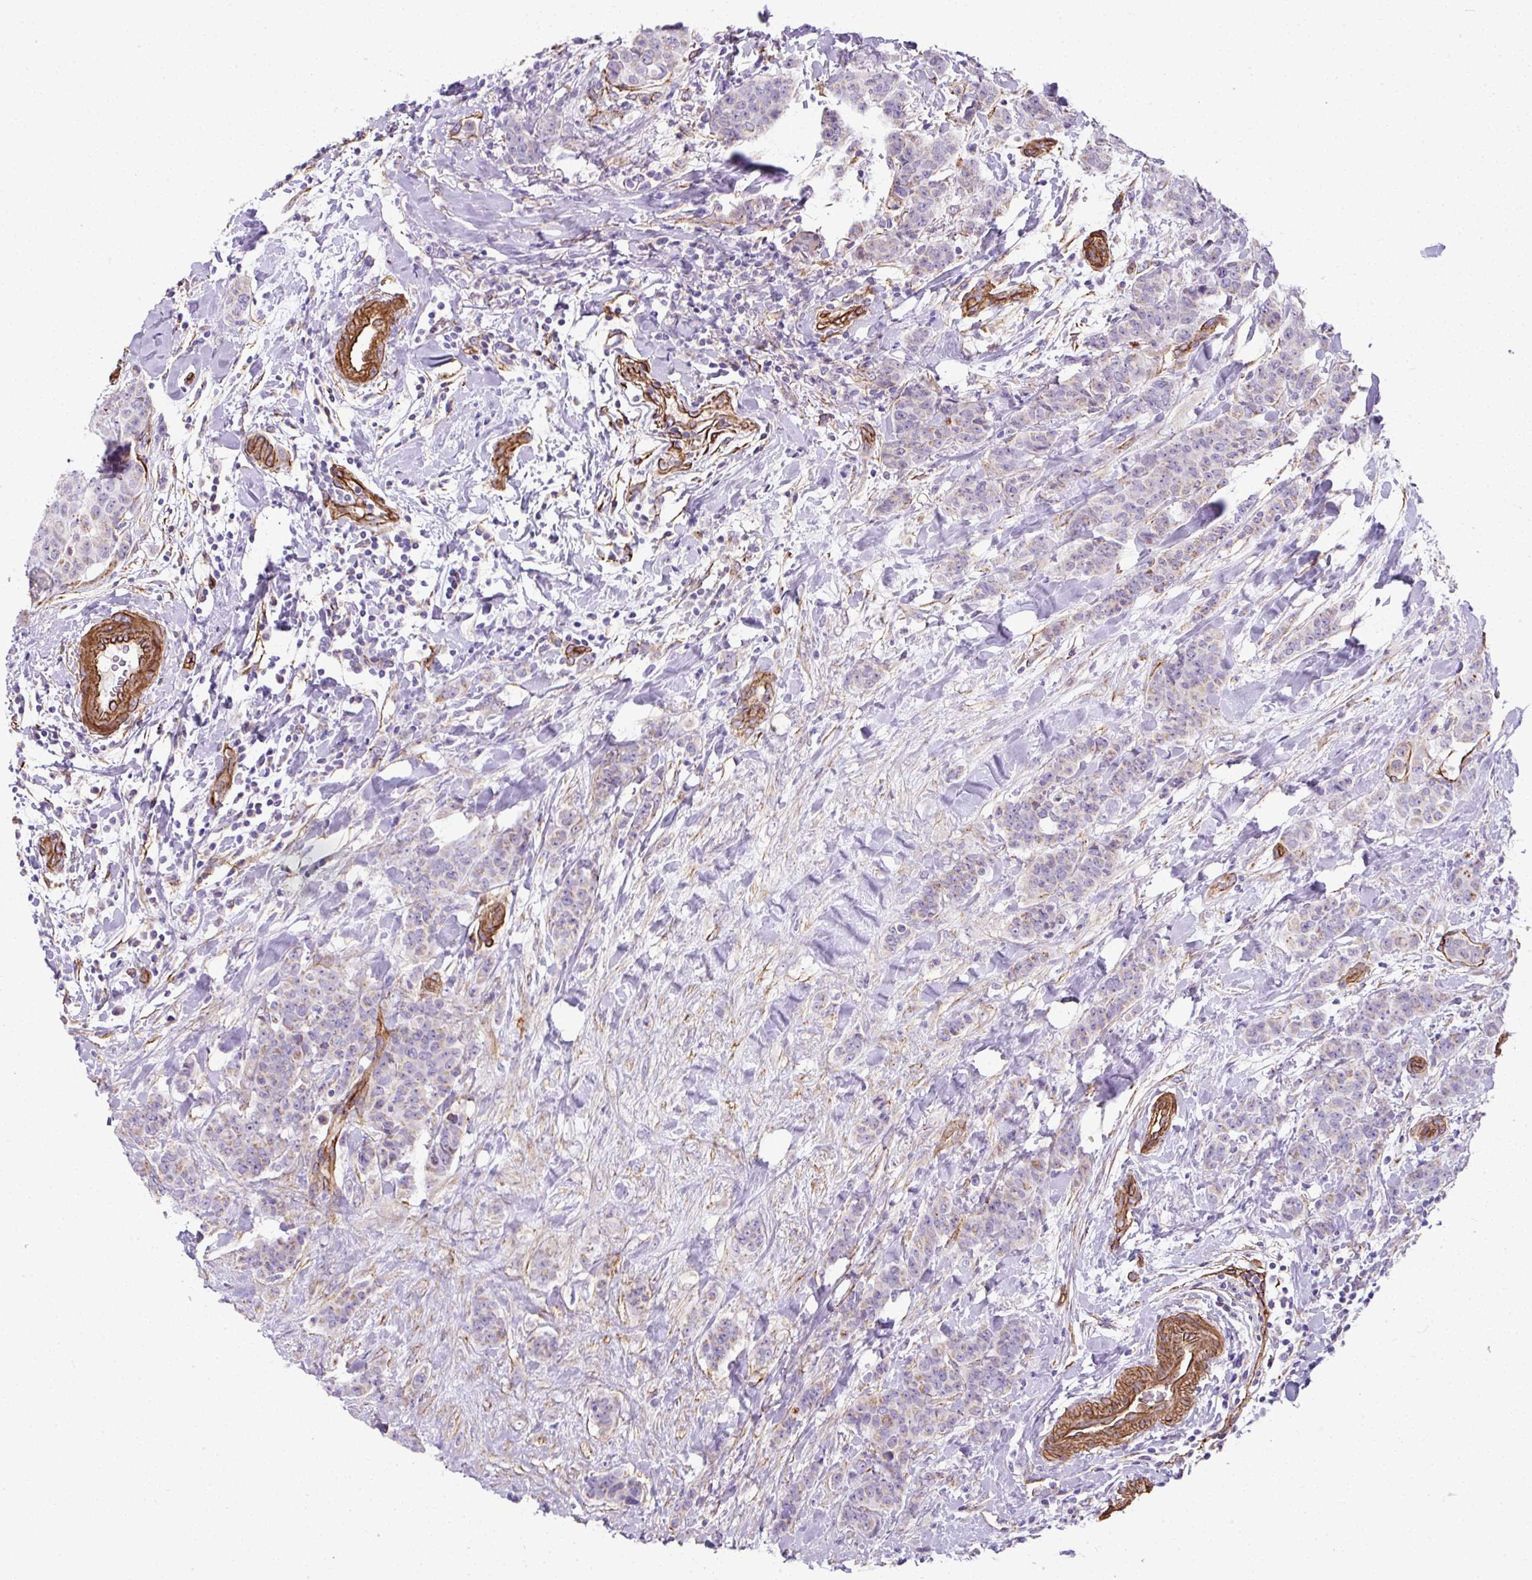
{"staining": {"intensity": "weak", "quantity": "25%-75%", "location": "cytoplasmic/membranous"}, "tissue": "breast cancer", "cell_type": "Tumor cells", "image_type": "cancer", "snomed": [{"axis": "morphology", "description": "Duct carcinoma"}, {"axis": "topography", "description": "Breast"}], "caption": "Immunohistochemistry image of neoplastic tissue: breast cancer (intraductal carcinoma) stained using IHC reveals low levels of weak protein expression localized specifically in the cytoplasmic/membranous of tumor cells, appearing as a cytoplasmic/membranous brown color.", "gene": "ANKUB1", "patient": {"sex": "female", "age": 40}}